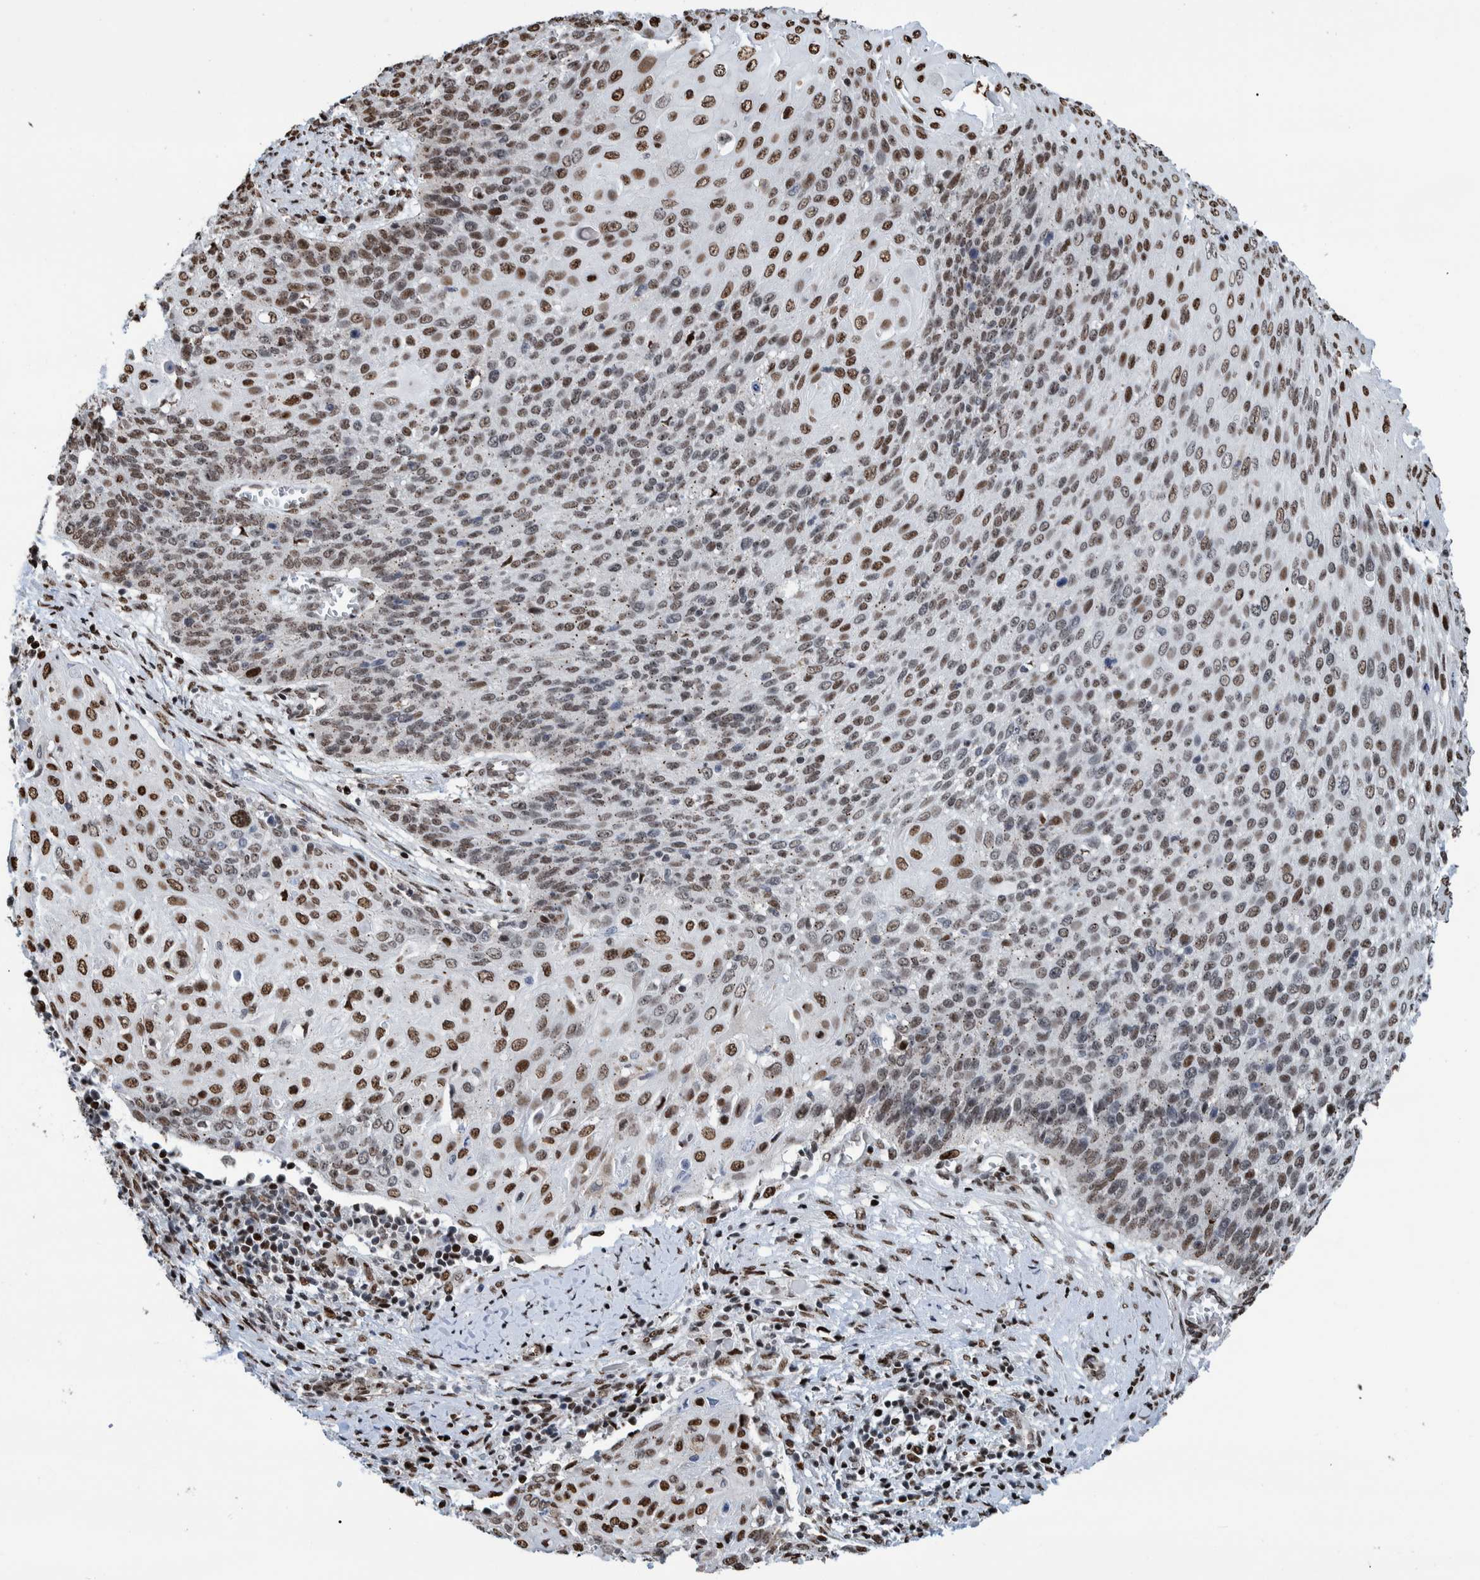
{"staining": {"intensity": "strong", "quantity": "25%-75%", "location": "nuclear"}, "tissue": "cervical cancer", "cell_type": "Tumor cells", "image_type": "cancer", "snomed": [{"axis": "morphology", "description": "Squamous cell carcinoma, NOS"}, {"axis": "topography", "description": "Cervix"}], "caption": "Human squamous cell carcinoma (cervical) stained with a brown dye shows strong nuclear positive expression in approximately 25%-75% of tumor cells.", "gene": "HEATR9", "patient": {"sex": "female", "age": 39}}